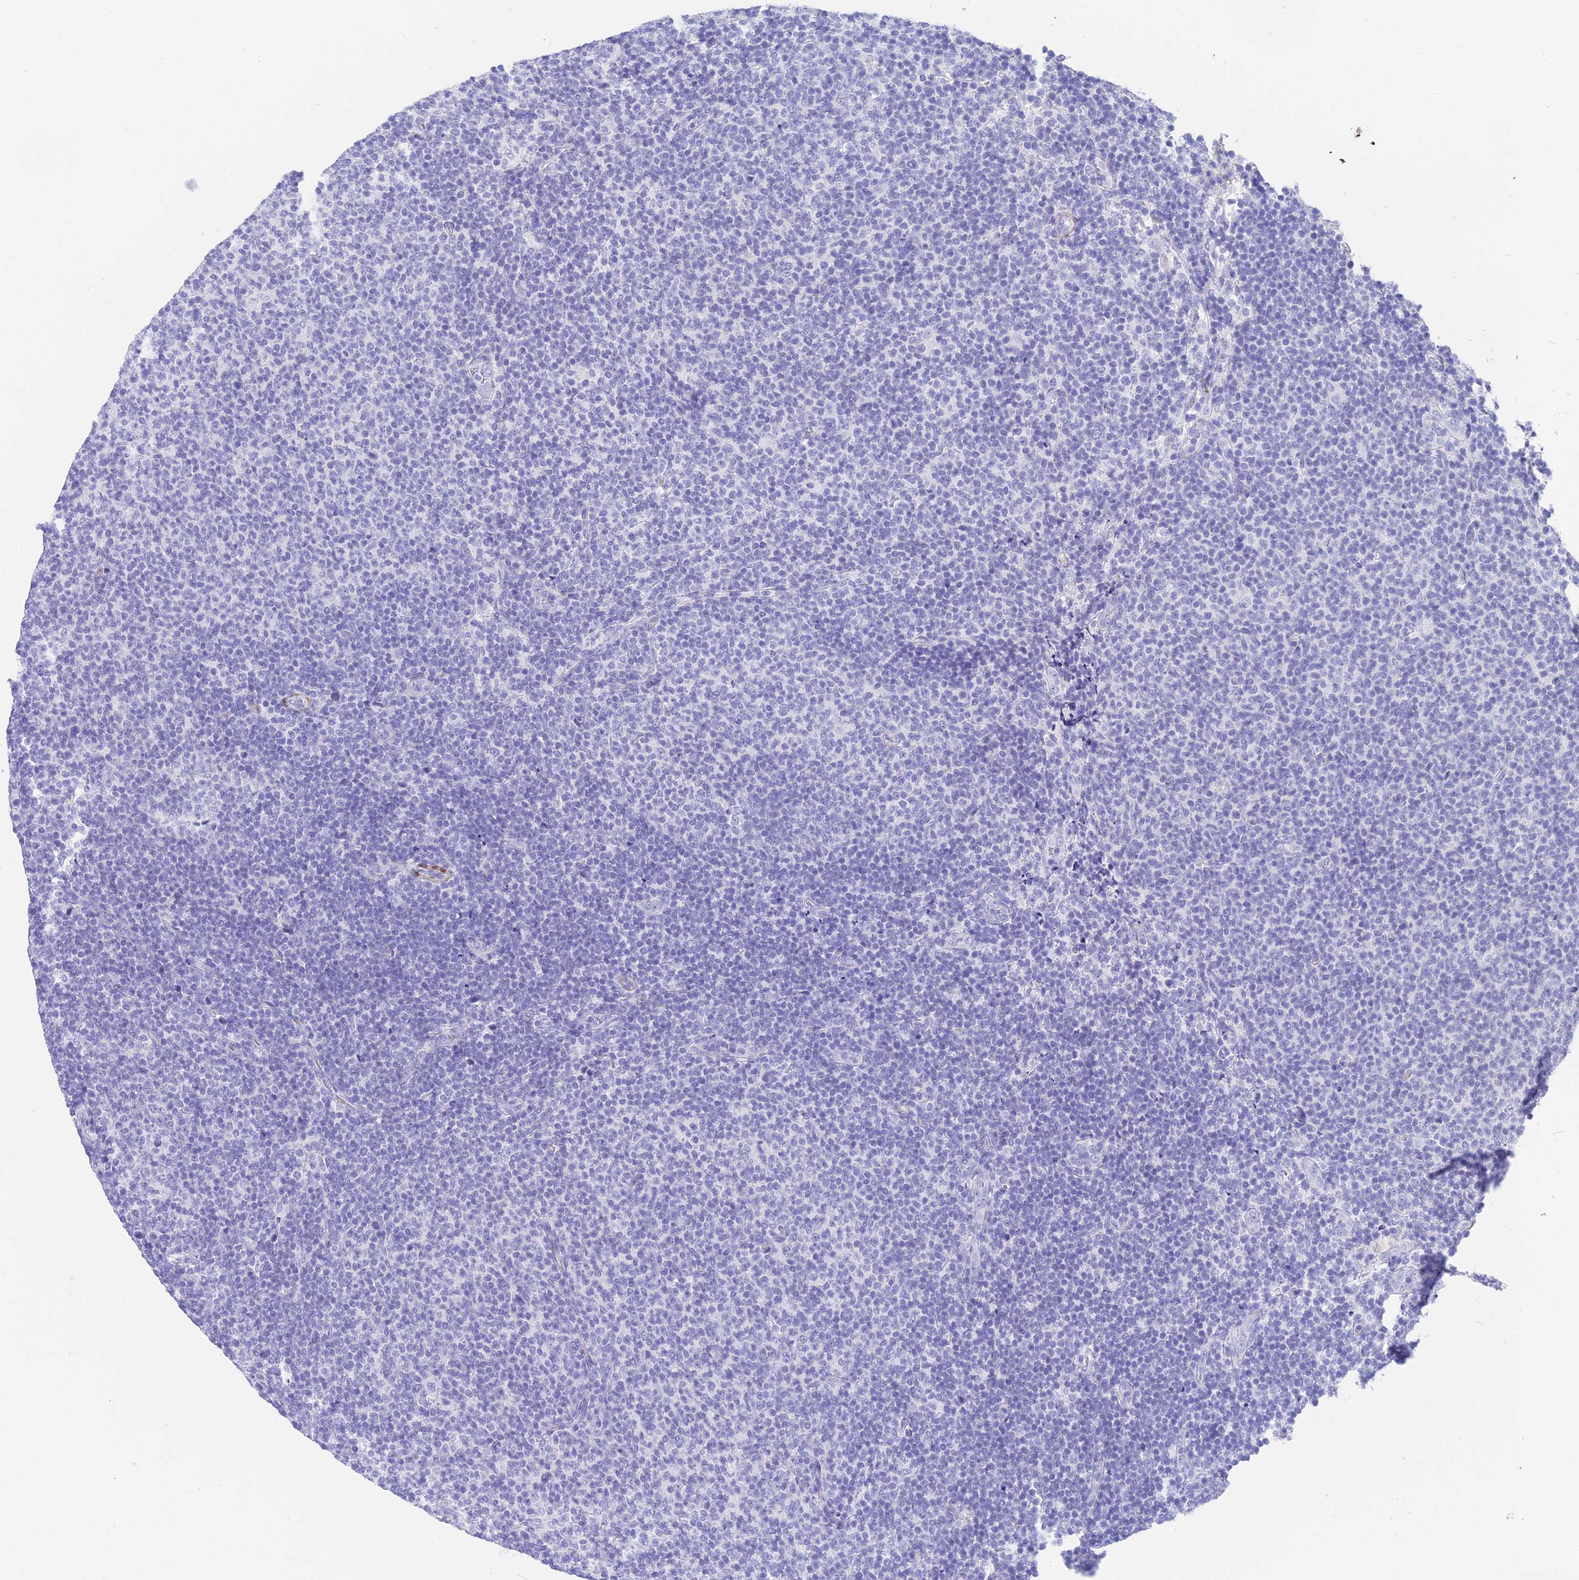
{"staining": {"intensity": "negative", "quantity": "none", "location": "none"}, "tissue": "lymphoma", "cell_type": "Tumor cells", "image_type": "cancer", "snomed": [{"axis": "morphology", "description": "Malignant lymphoma, non-Hodgkin's type, Low grade"}, {"axis": "topography", "description": "Lymph node"}], "caption": "A photomicrograph of lymphoma stained for a protein exhibits no brown staining in tumor cells.", "gene": "SLC36A2", "patient": {"sex": "male", "age": 66}}